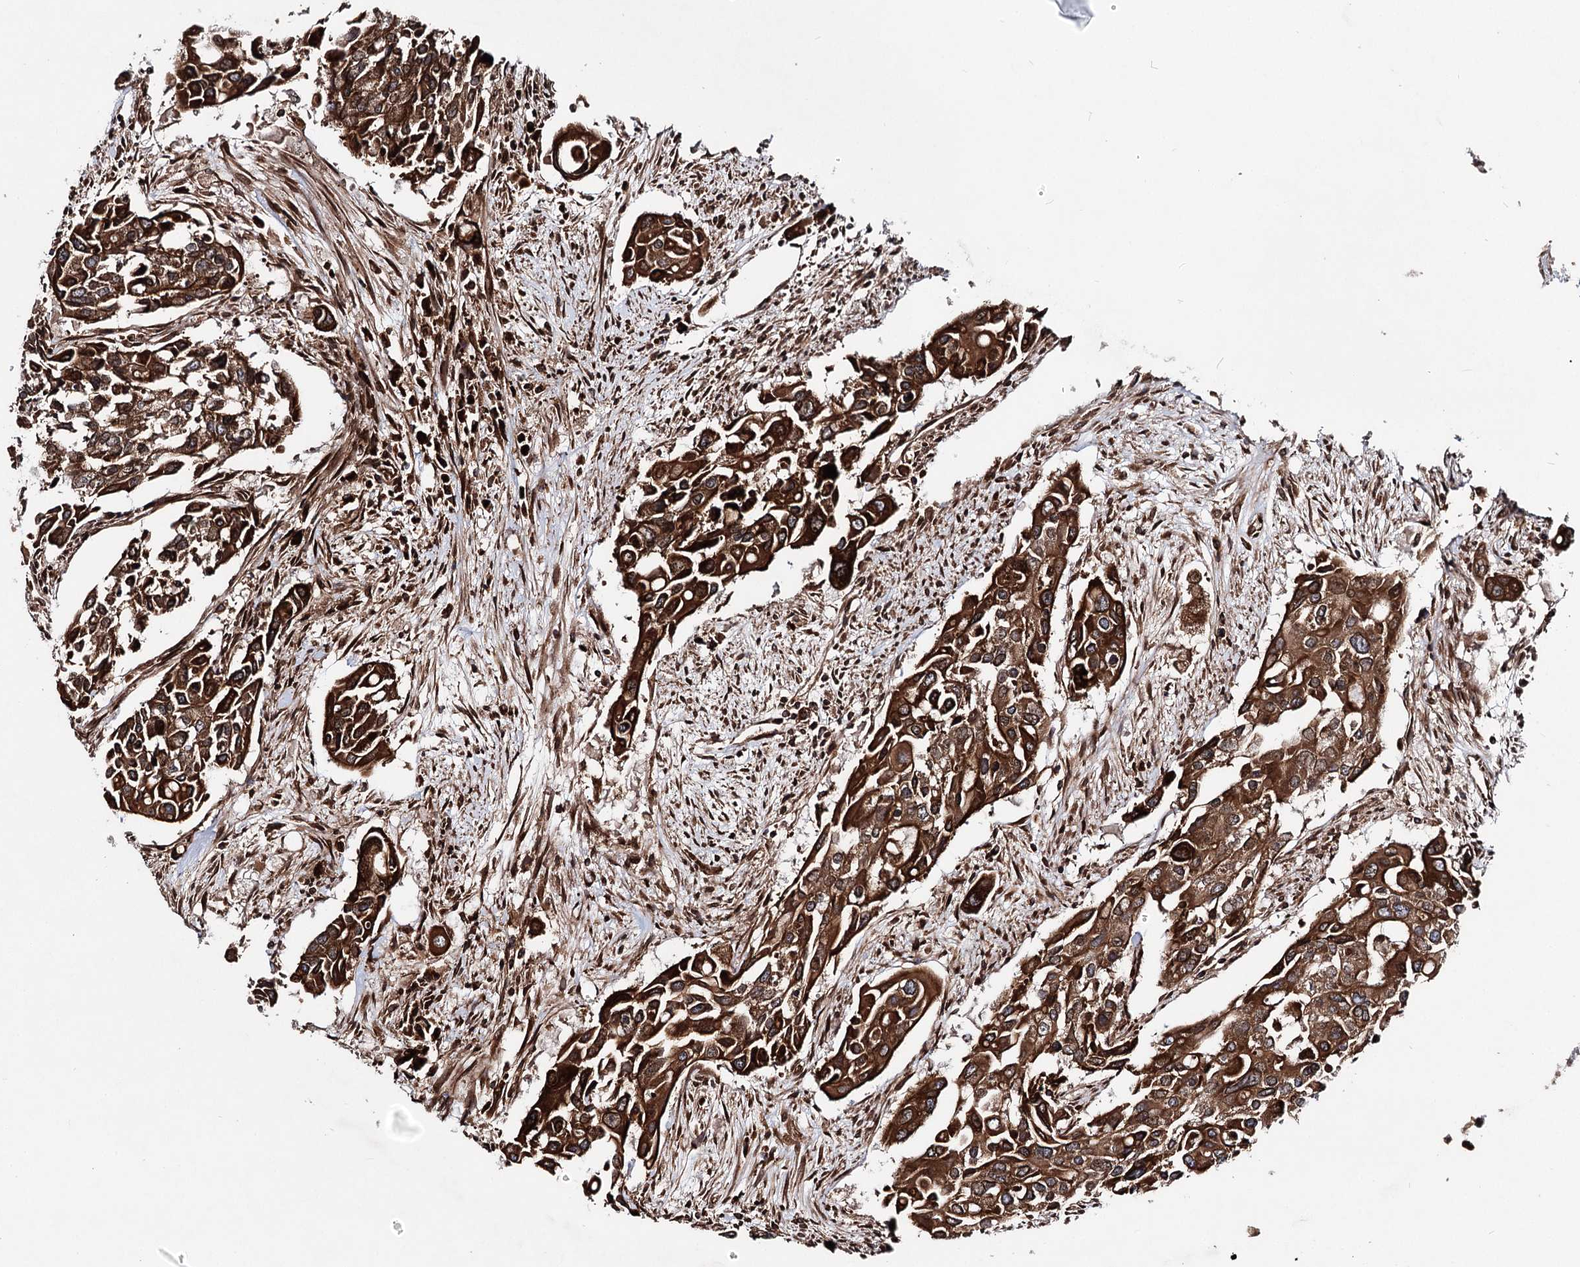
{"staining": {"intensity": "strong", "quantity": ">75%", "location": "cytoplasmic/membranous"}, "tissue": "colorectal cancer", "cell_type": "Tumor cells", "image_type": "cancer", "snomed": [{"axis": "morphology", "description": "Adenocarcinoma, NOS"}, {"axis": "topography", "description": "Colon"}], "caption": "Immunohistochemistry micrograph of neoplastic tissue: colorectal cancer stained using immunohistochemistry exhibits high levels of strong protein expression localized specifically in the cytoplasmic/membranous of tumor cells, appearing as a cytoplasmic/membranous brown color.", "gene": "FGFR1OP2", "patient": {"sex": "male", "age": 77}}